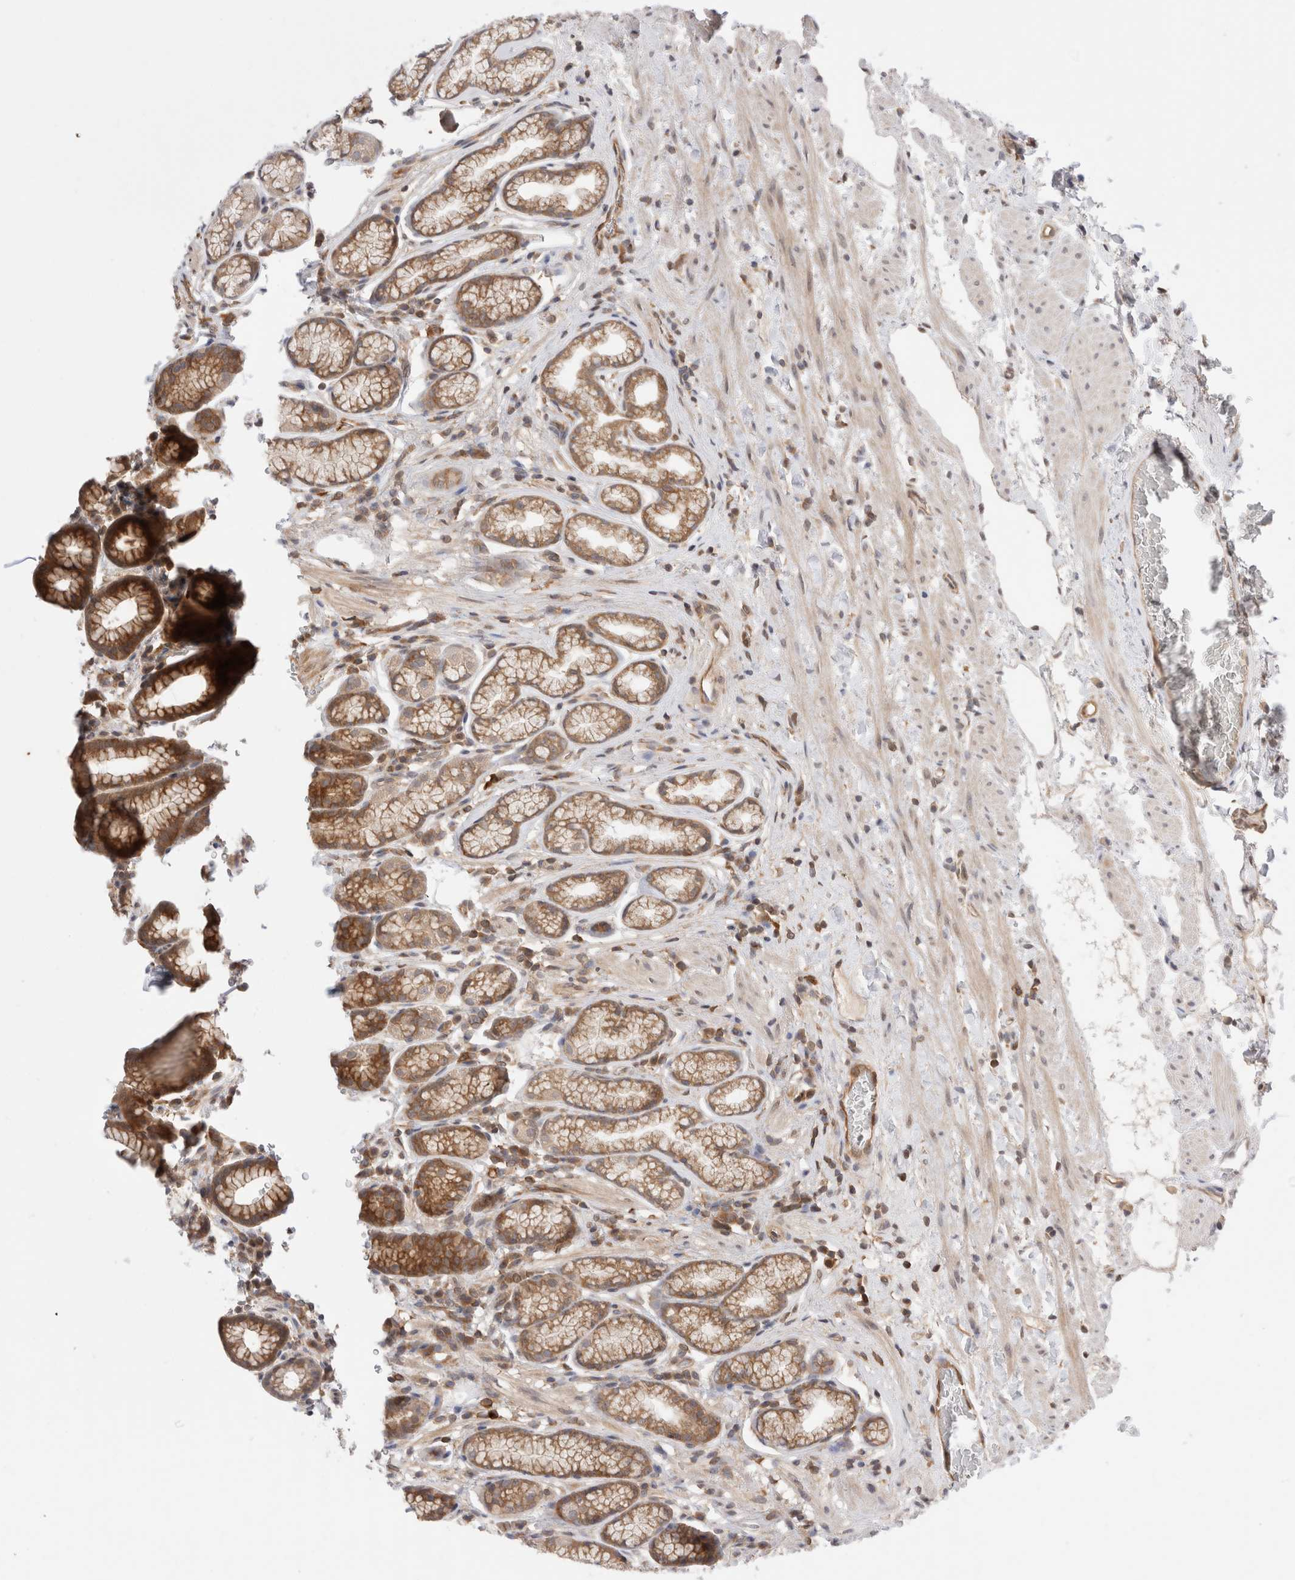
{"staining": {"intensity": "moderate", "quantity": "25%-75%", "location": "cytoplasmic/membranous"}, "tissue": "stomach", "cell_type": "Glandular cells", "image_type": "normal", "snomed": [{"axis": "morphology", "description": "Normal tissue, NOS"}, {"axis": "topography", "description": "Stomach"}], "caption": "Immunohistochemical staining of normal human stomach shows moderate cytoplasmic/membranous protein positivity in about 25%-75% of glandular cells. (DAB (3,3'-diaminobenzidine) IHC, brown staining for protein, blue staining for nuclei).", "gene": "NFKB1", "patient": {"sex": "male", "age": 42}}